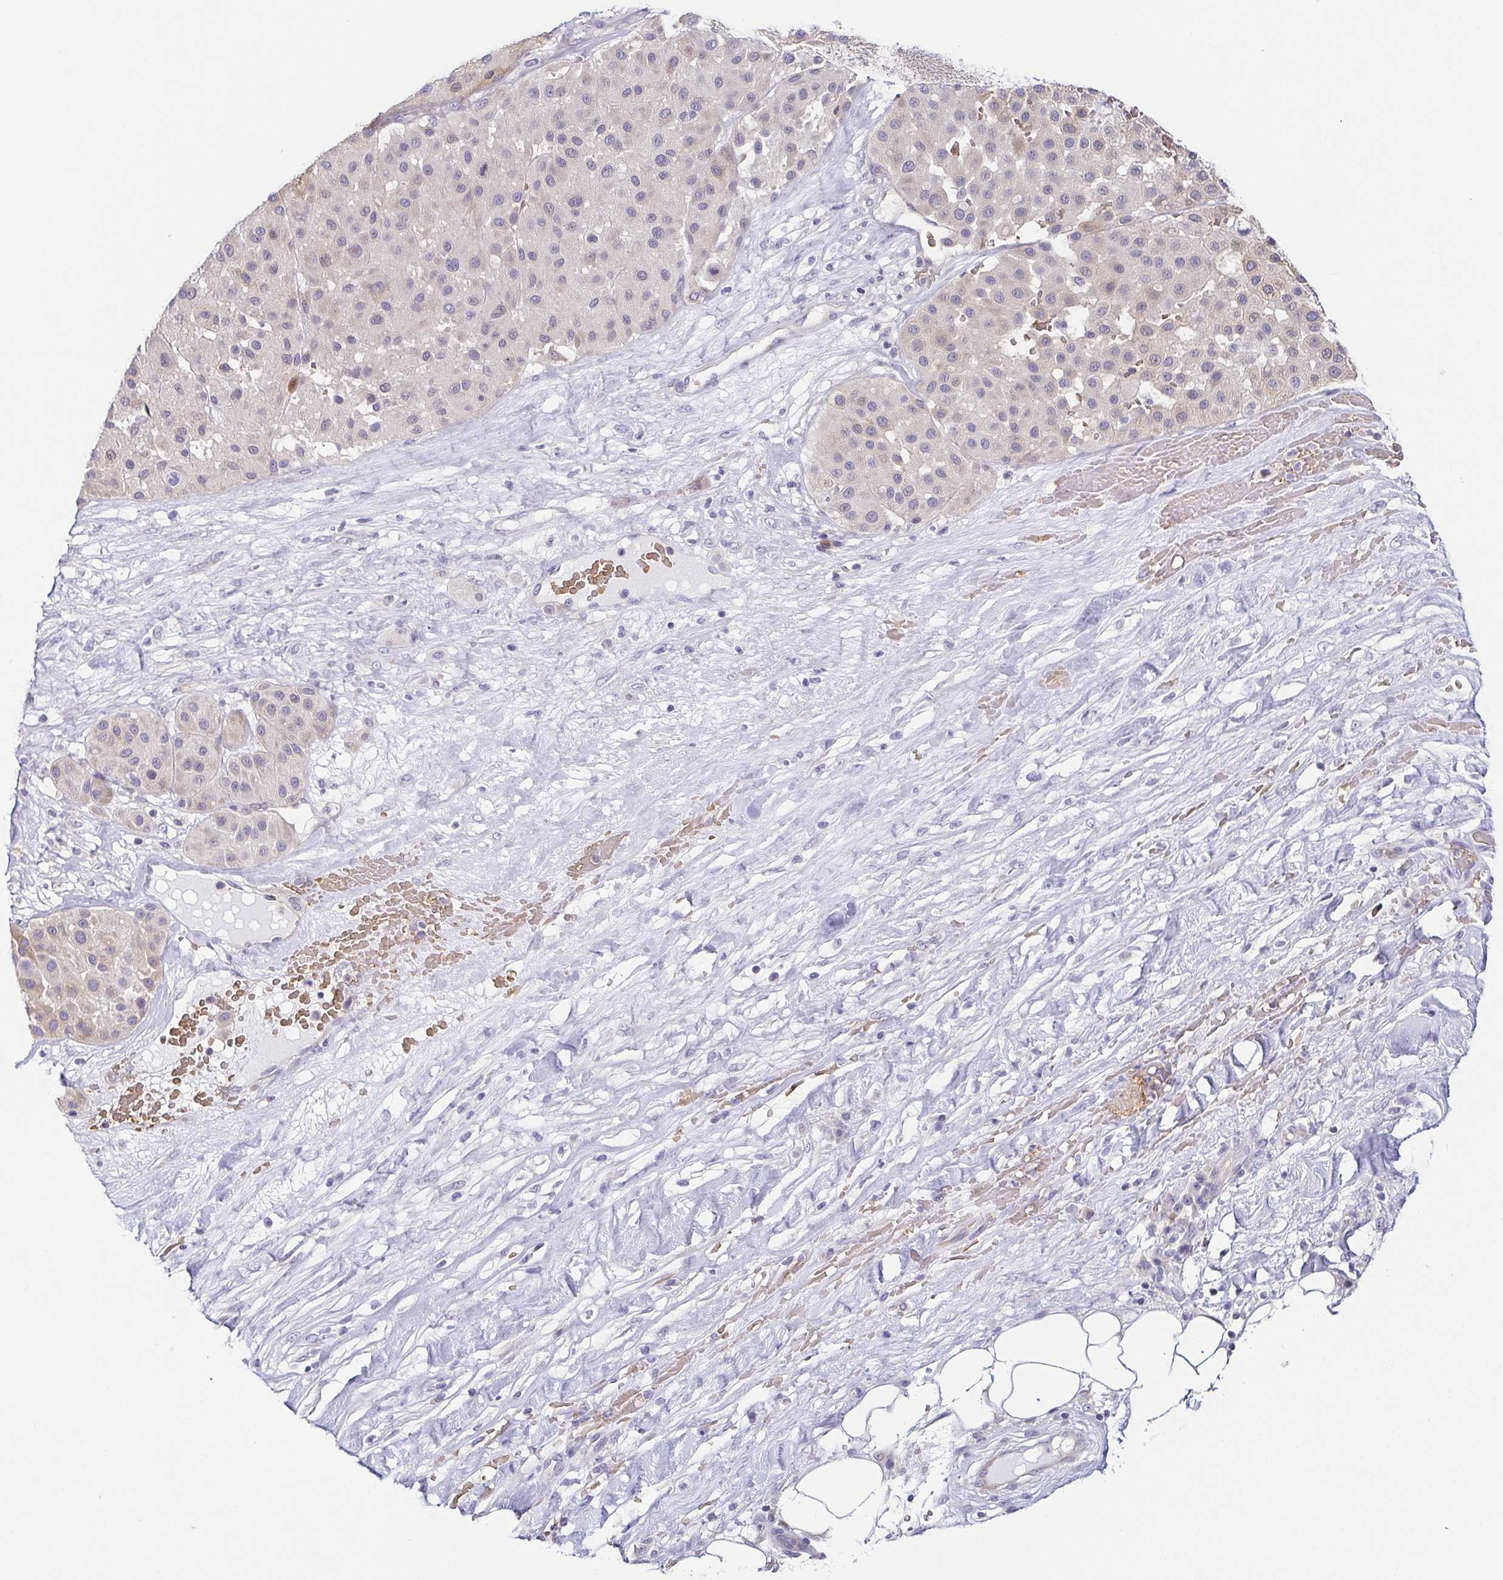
{"staining": {"intensity": "negative", "quantity": "none", "location": "none"}, "tissue": "melanoma", "cell_type": "Tumor cells", "image_type": "cancer", "snomed": [{"axis": "morphology", "description": "Malignant melanoma, Metastatic site"}, {"axis": "topography", "description": "Smooth muscle"}], "caption": "Tumor cells show no significant positivity in melanoma.", "gene": "FAM162B", "patient": {"sex": "male", "age": 41}}